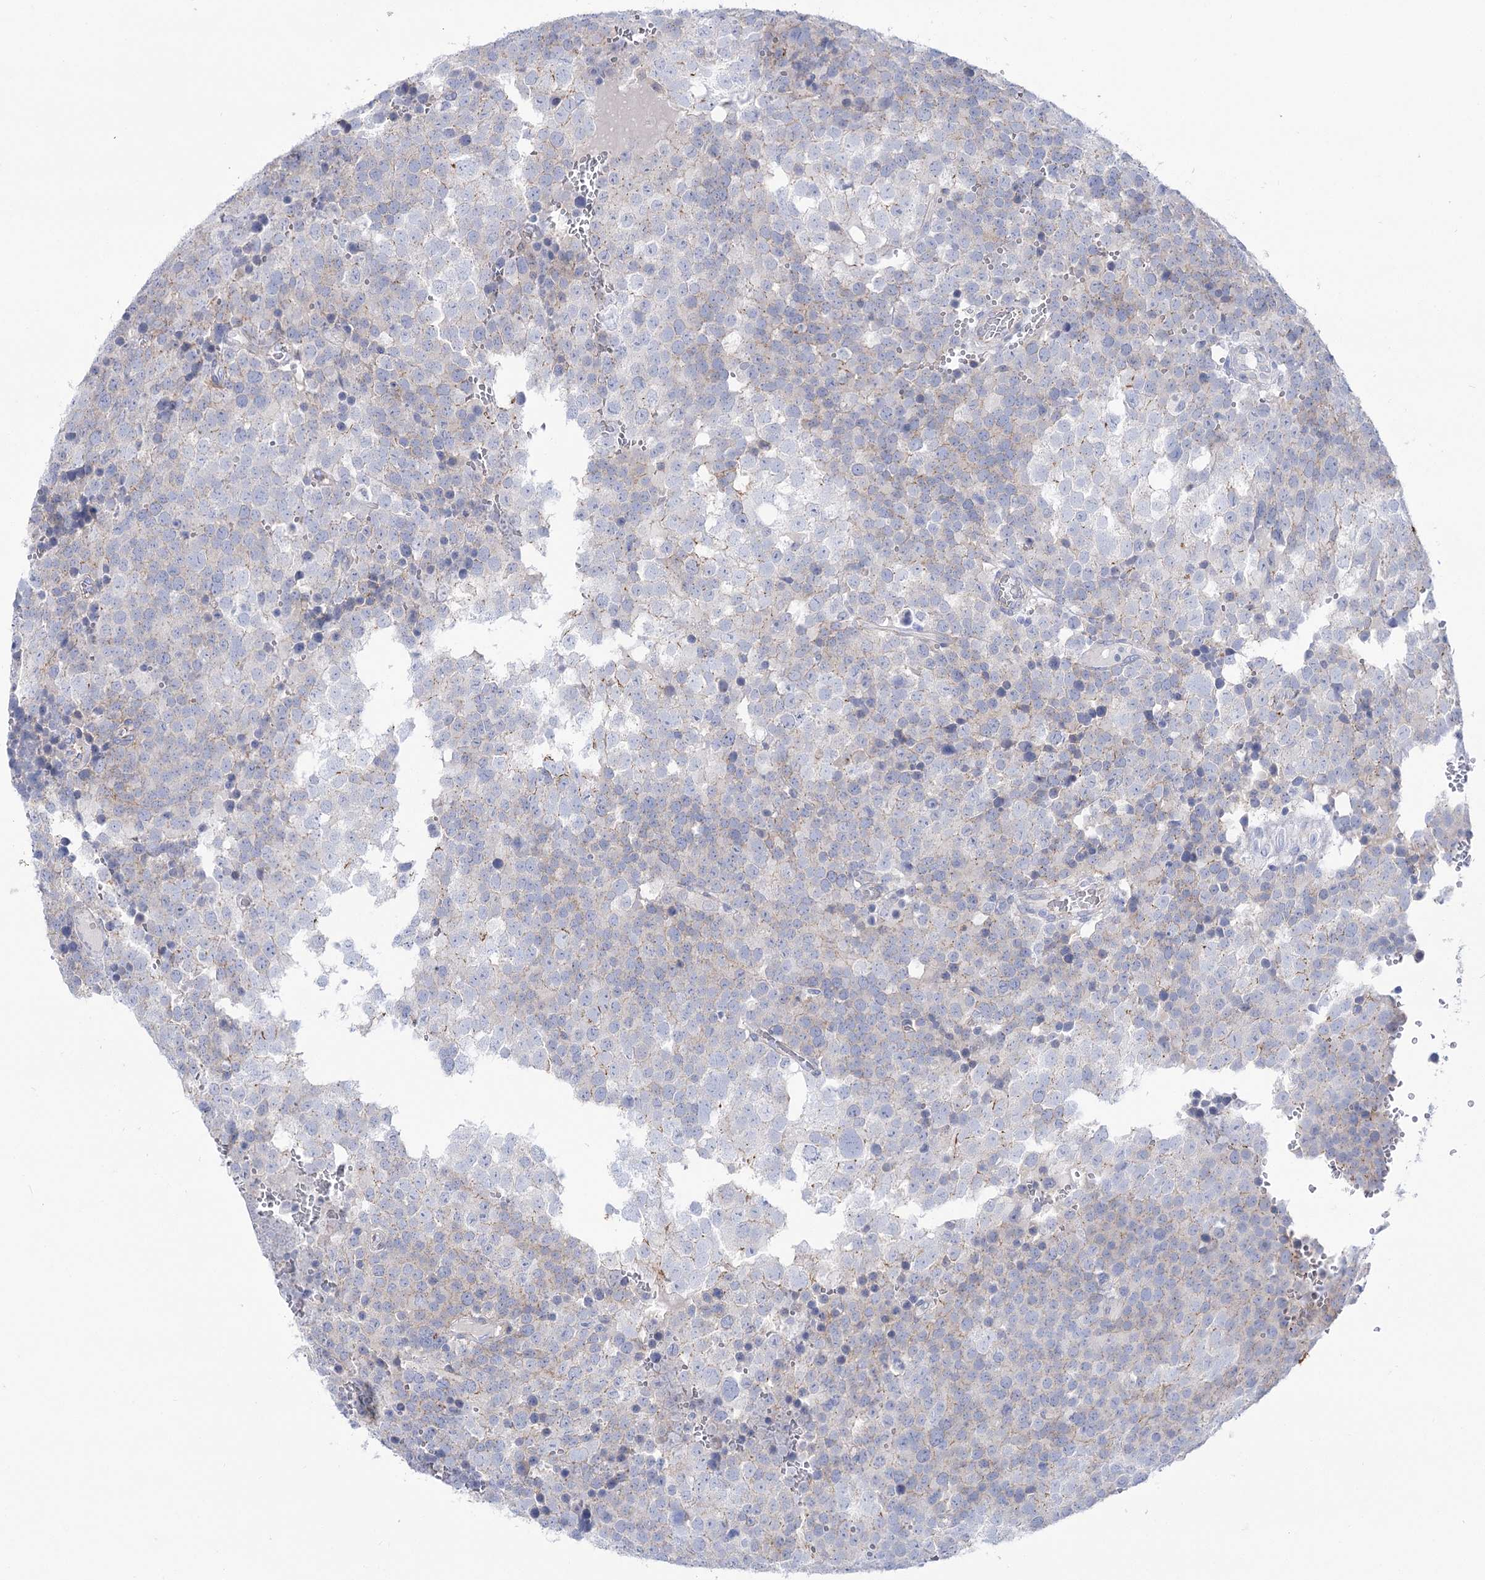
{"staining": {"intensity": "negative", "quantity": "none", "location": "none"}, "tissue": "testis cancer", "cell_type": "Tumor cells", "image_type": "cancer", "snomed": [{"axis": "morphology", "description": "Seminoma, NOS"}, {"axis": "topography", "description": "Testis"}], "caption": "Immunohistochemistry photomicrograph of human testis cancer stained for a protein (brown), which shows no expression in tumor cells.", "gene": "NRAP", "patient": {"sex": "male", "age": 71}}